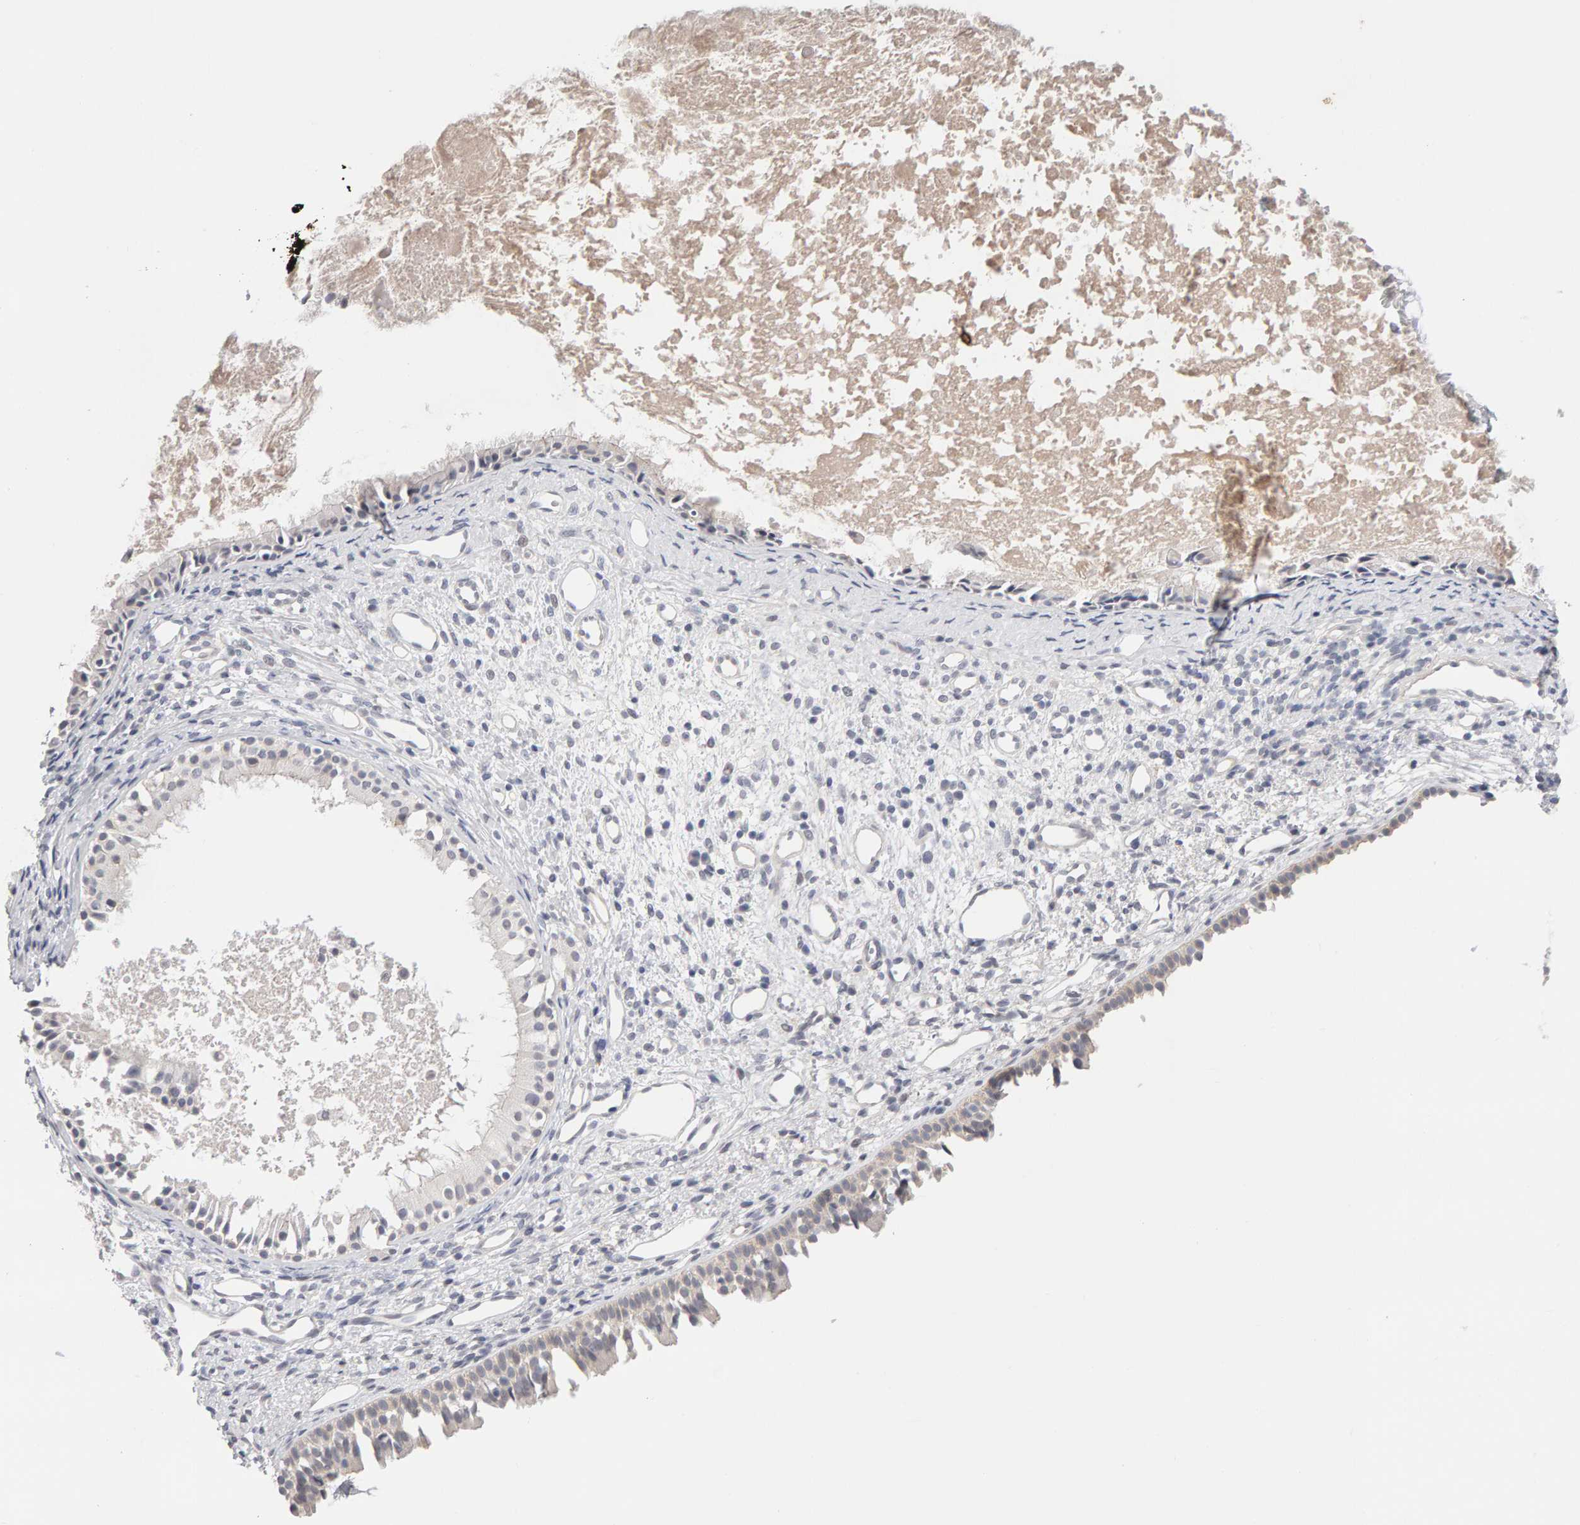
{"staining": {"intensity": "negative", "quantity": "none", "location": "none"}, "tissue": "nasopharynx", "cell_type": "Respiratory epithelial cells", "image_type": "normal", "snomed": [{"axis": "morphology", "description": "Normal tissue, NOS"}, {"axis": "topography", "description": "Nasopharynx"}], "caption": "The immunohistochemistry histopathology image has no significant staining in respiratory epithelial cells of nasopharynx. (DAB (3,3'-diaminobenzidine) immunohistochemistry with hematoxylin counter stain).", "gene": "HNF4A", "patient": {"sex": "male", "age": 22}}